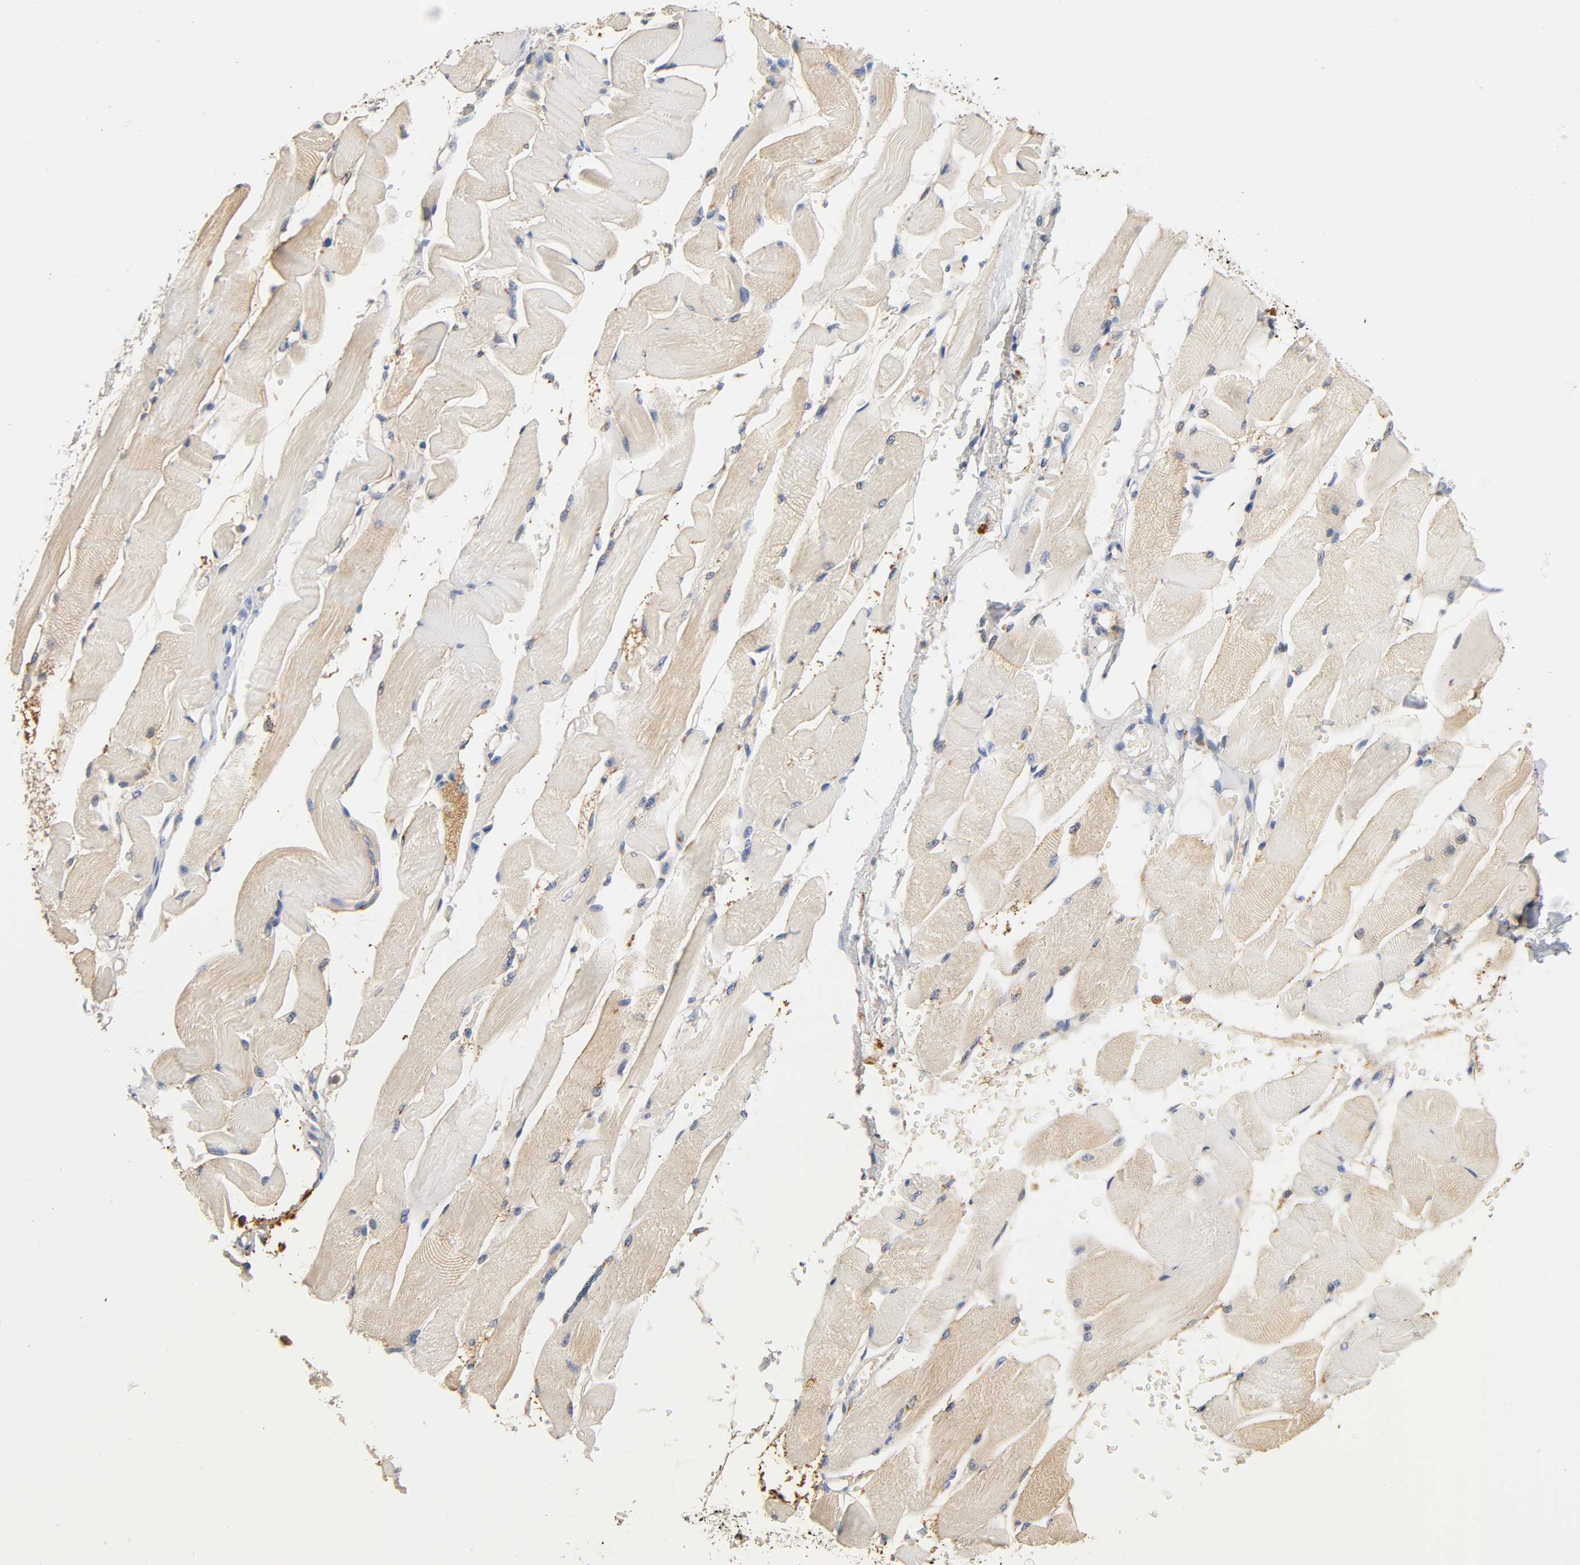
{"staining": {"intensity": "weak", "quantity": ">75%", "location": "cytoplasmic/membranous"}, "tissue": "skeletal muscle", "cell_type": "Myocytes", "image_type": "normal", "snomed": [{"axis": "morphology", "description": "Normal tissue, NOS"}, {"axis": "topography", "description": "Skeletal muscle"}, {"axis": "topography", "description": "Peripheral nerve tissue"}], "caption": "Immunohistochemical staining of benign skeletal muscle shows low levels of weak cytoplasmic/membranous staining in approximately >75% of myocytes. The protein of interest is stained brown, and the nuclei are stained in blue (DAB IHC with brightfield microscopy, high magnification).", "gene": "UCKL1", "patient": {"sex": "female", "age": 84}}